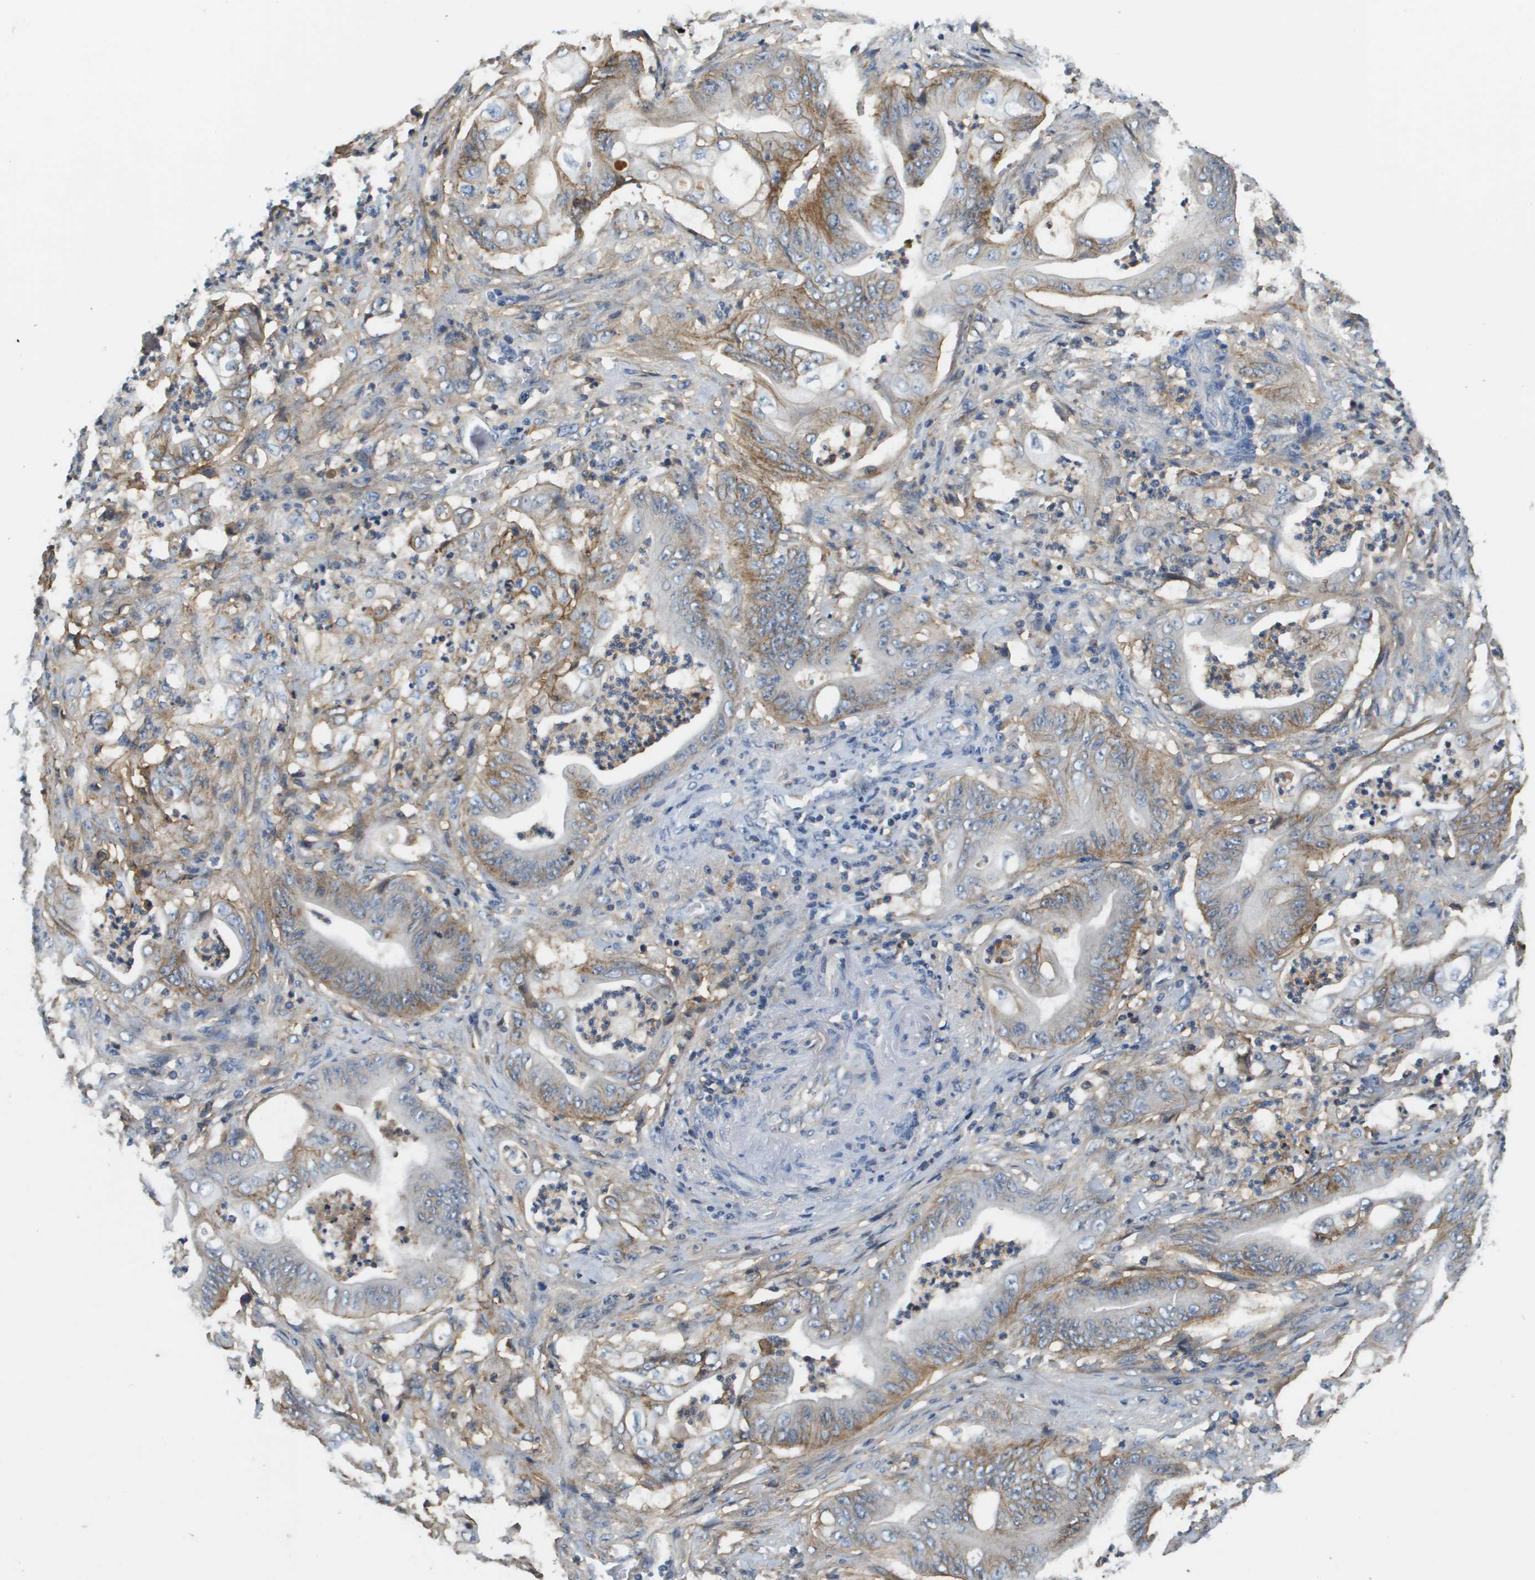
{"staining": {"intensity": "moderate", "quantity": "25%-75%", "location": "cytoplasmic/membranous"}, "tissue": "stomach cancer", "cell_type": "Tumor cells", "image_type": "cancer", "snomed": [{"axis": "morphology", "description": "Adenocarcinoma, NOS"}, {"axis": "topography", "description": "Stomach"}], "caption": "An IHC micrograph of neoplastic tissue is shown. Protein staining in brown labels moderate cytoplasmic/membranous positivity in stomach cancer within tumor cells.", "gene": "SLC16A3", "patient": {"sex": "female", "age": 73}}